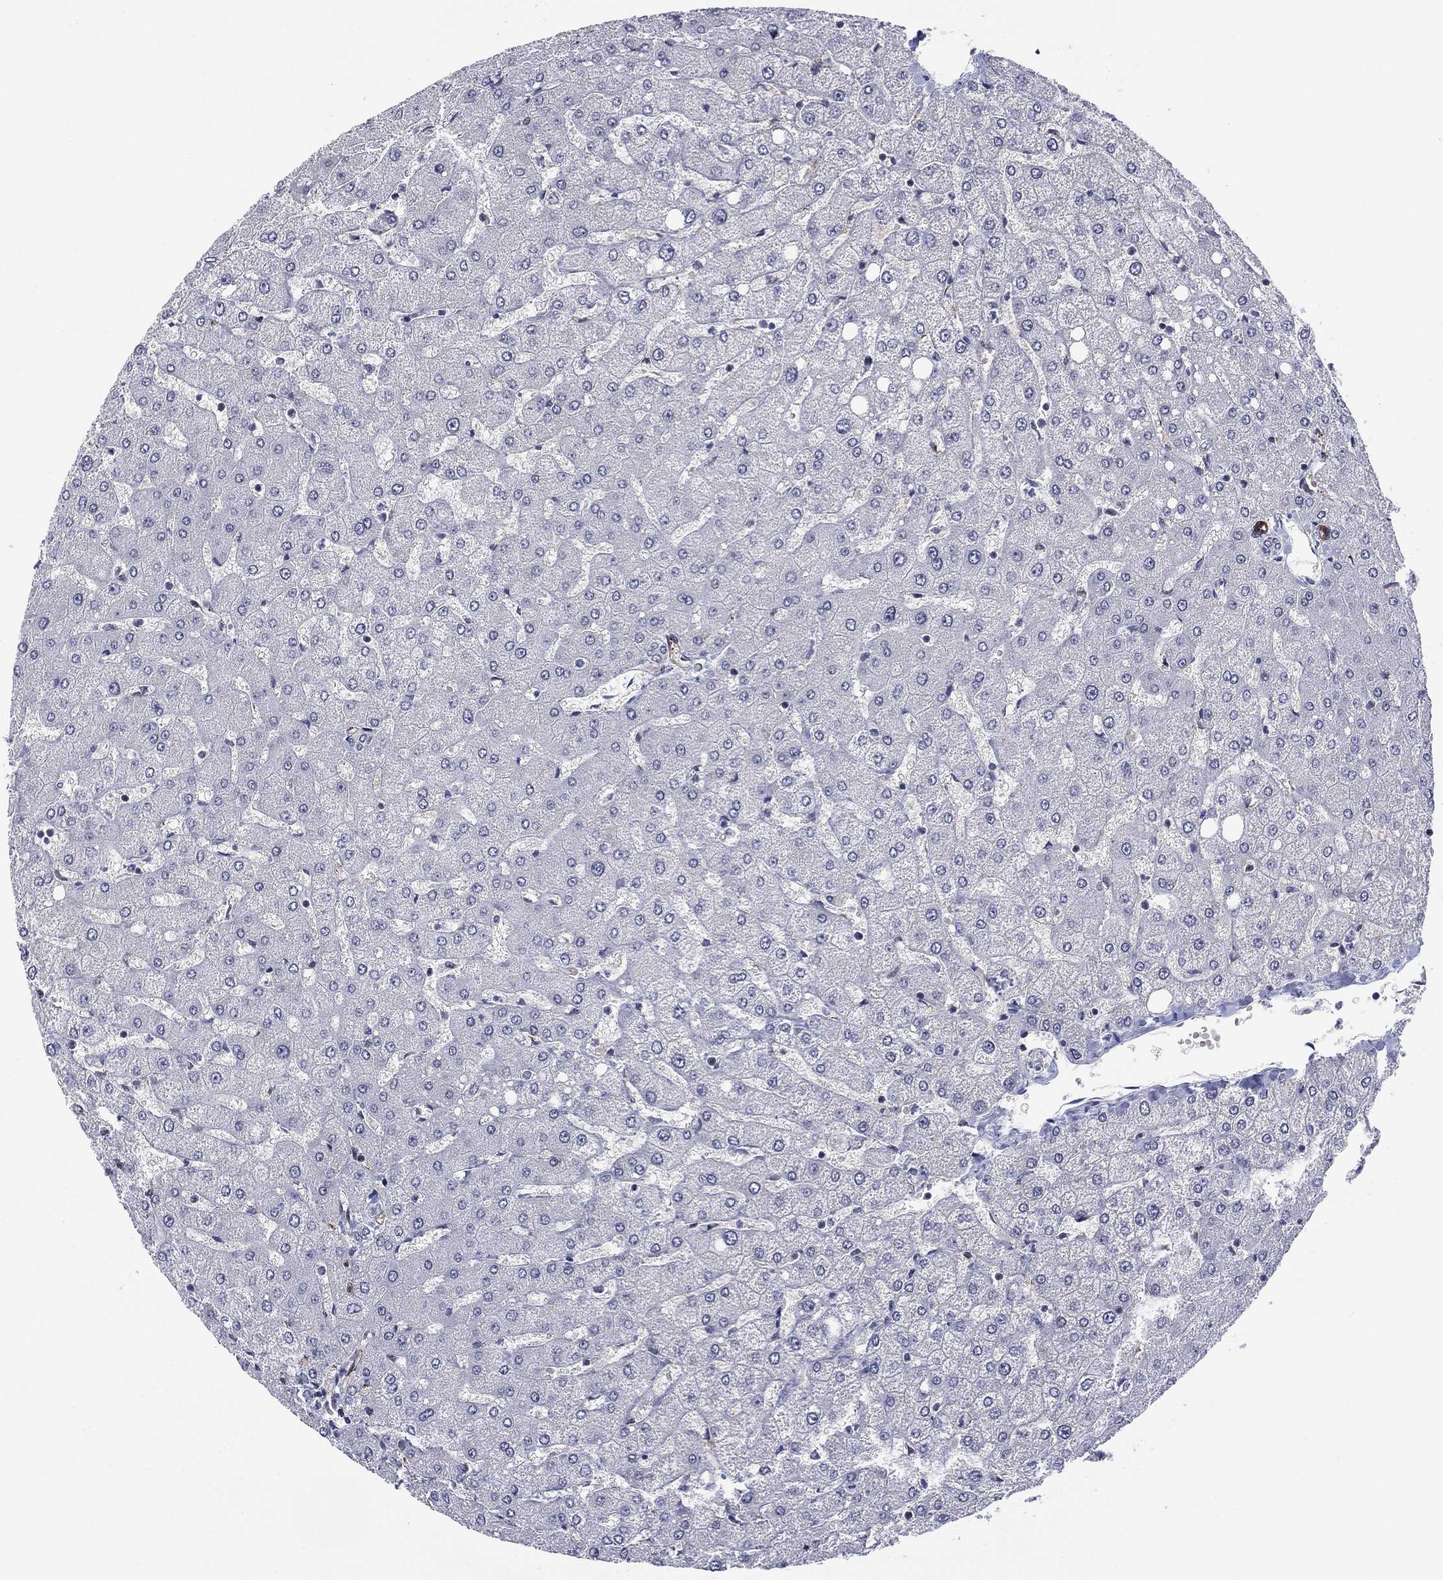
{"staining": {"intensity": "negative", "quantity": "none", "location": "none"}, "tissue": "liver", "cell_type": "Cholangiocytes", "image_type": "normal", "snomed": [{"axis": "morphology", "description": "Normal tissue, NOS"}, {"axis": "topography", "description": "Liver"}], "caption": "Immunohistochemistry (IHC) photomicrograph of benign liver stained for a protein (brown), which demonstrates no staining in cholangiocytes. (Stains: DAB immunohistochemistry (IHC) with hematoxylin counter stain, Microscopy: brightfield microscopy at high magnification).", "gene": "GSE1", "patient": {"sex": "female", "age": 54}}